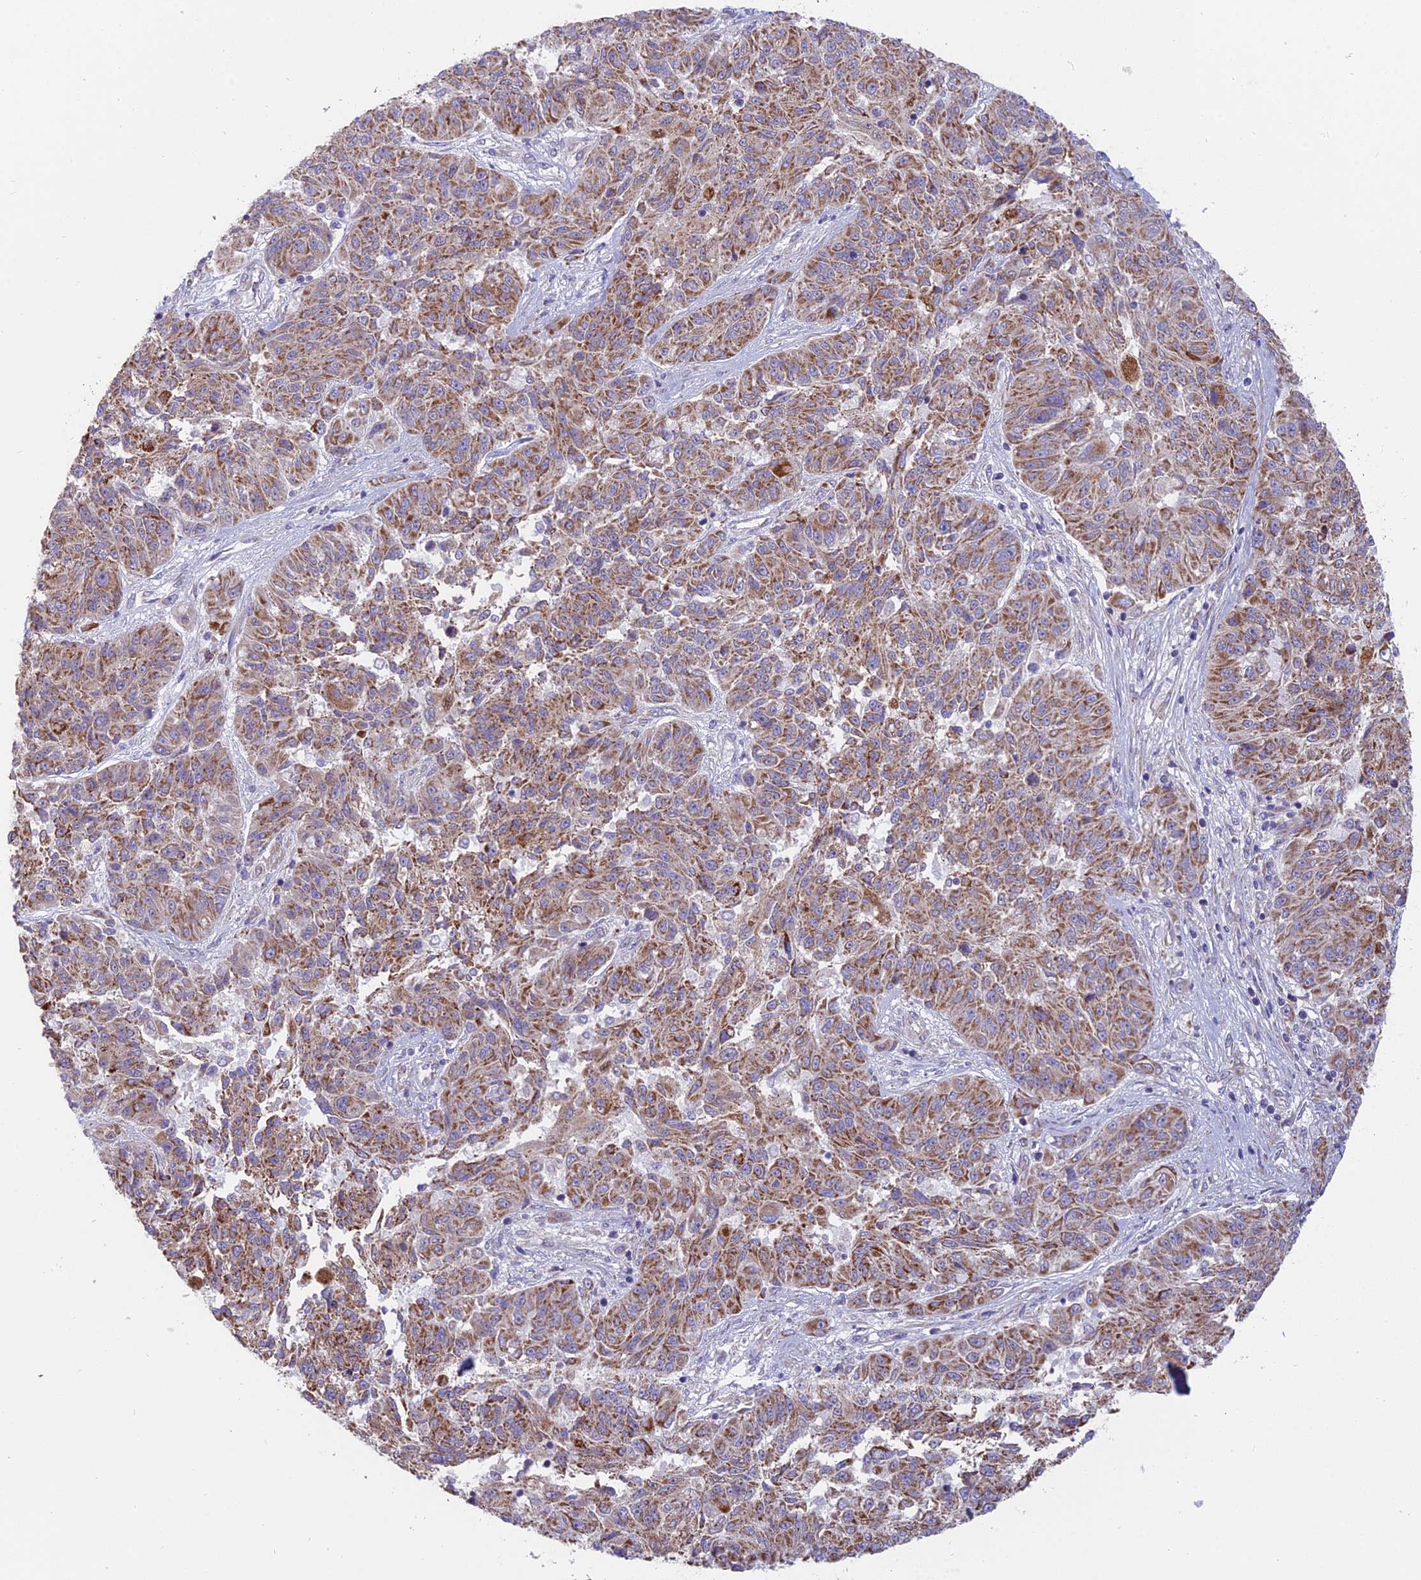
{"staining": {"intensity": "moderate", "quantity": ">75%", "location": "cytoplasmic/membranous"}, "tissue": "melanoma", "cell_type": "Tumor cells", "image_type": "cancer", "snomed": [{"axis": "morphology", "description": "Malignant melanoma, NOS"}, {"axis": "topography", "description": "Skin"}], "caption": "A high-resolution image shows IHC staining of melanoma, which shows moderate cytoplasmic/membranous positivity in approximately >75% of tumor cells. (Brightfield microscopy of DAB IHC at high magnification).", "gene": "TBC1D20", "patient": {"sex": "male", "age": 53}}